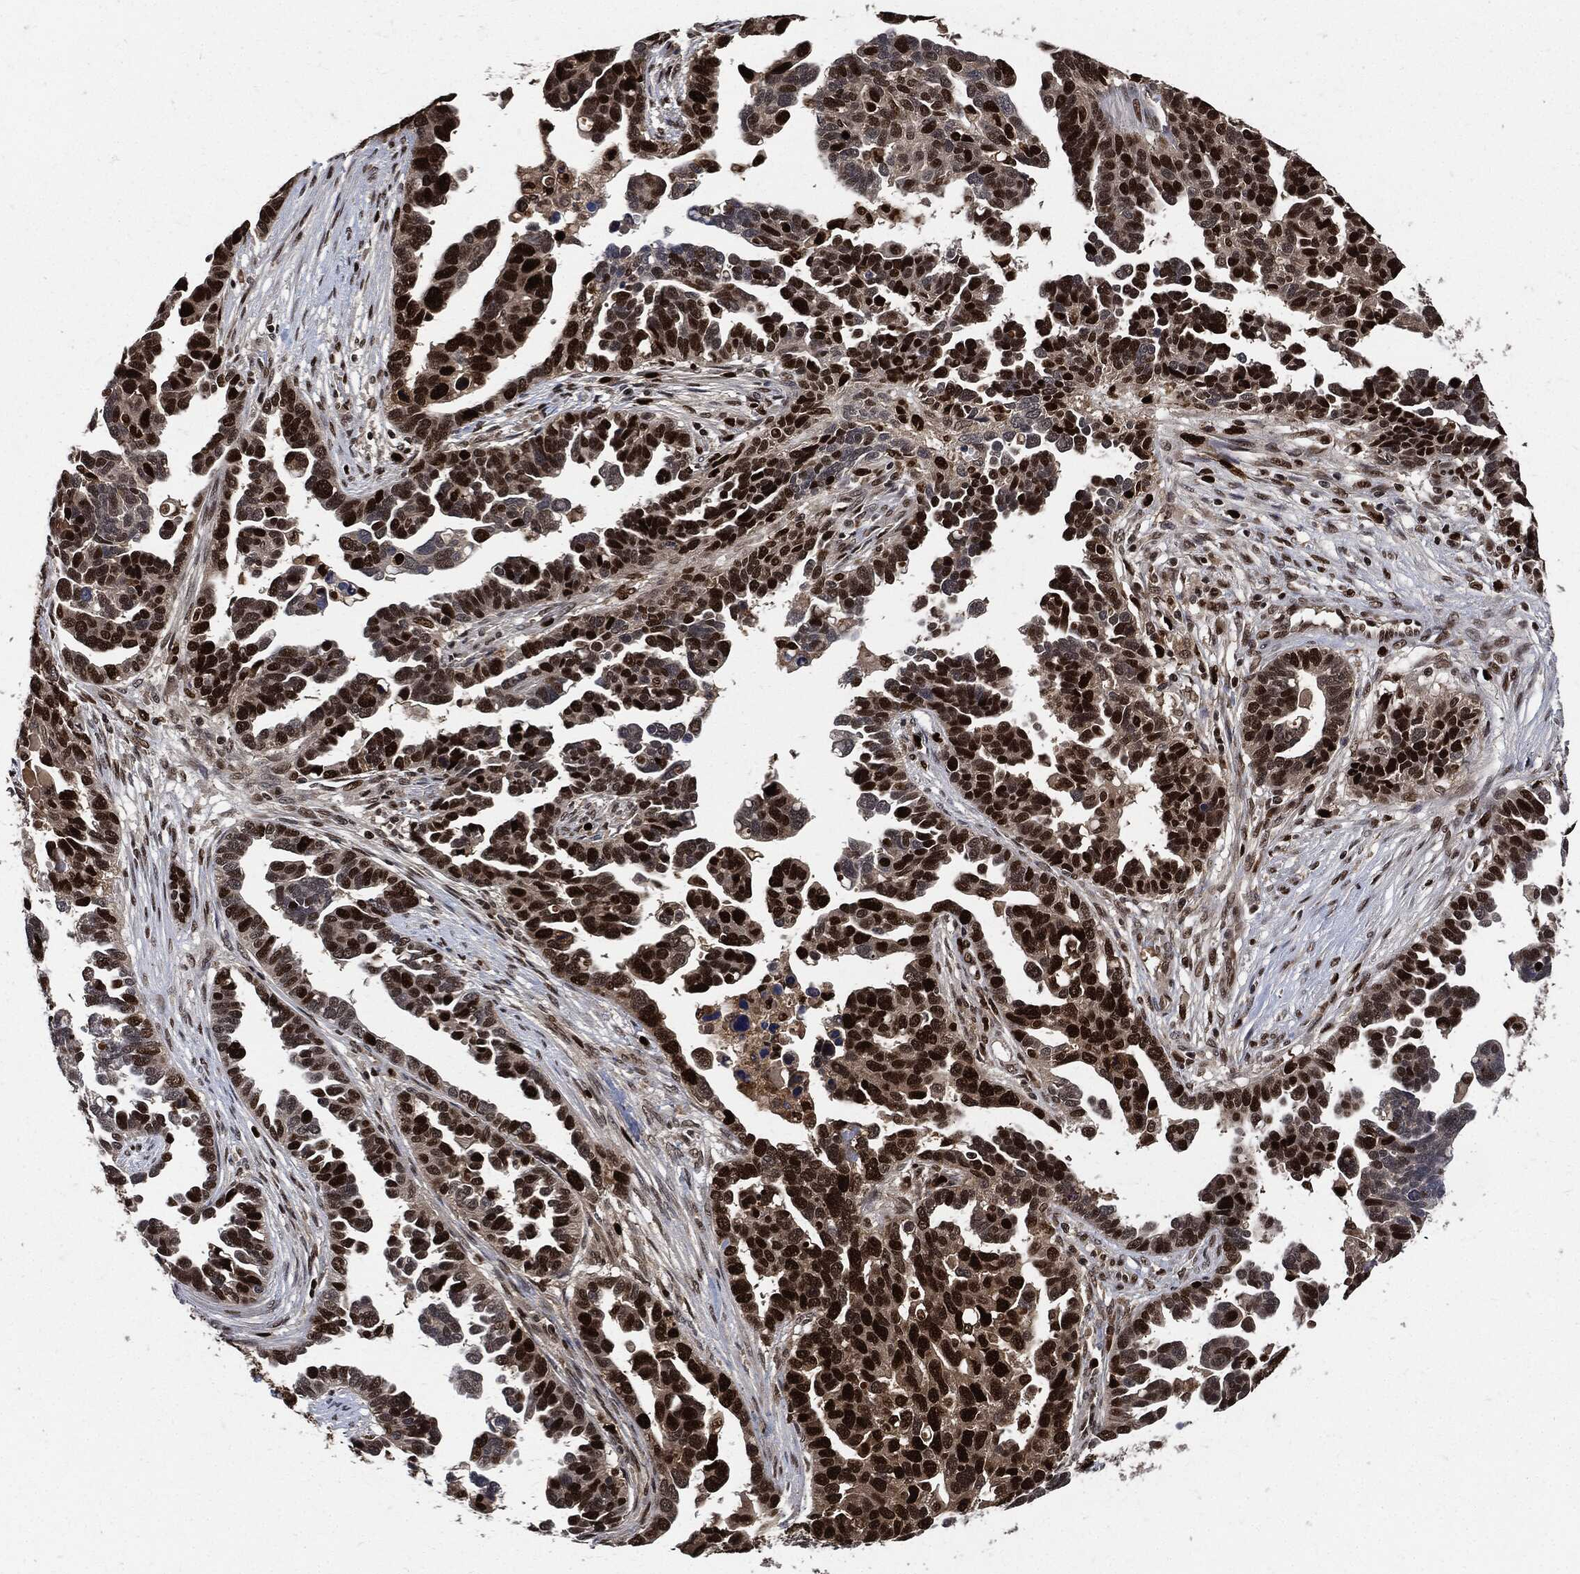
{"staining": {"intensity": "strong", "quantity": ">75%", "location": "nuclear"}, "tissue": "ovarian cancer", "cell_type": "Tumor cells", "image_type": "cancer", "snomed": [{"axis": "morphology", "description": "Cystadenocarcinoma, serous, NOS"}, {"axis": "topography", "description": "Ovary"}], "caption": "Immunohistochemistry (IHC) photomicrograph of neoplastic tissue: ovarian serous cystadenocarcinoma stained using immunohistochemistry (IHC) demonstrates high levels of strong protein expression localized specifically in the nuclear of tumor cells, appearing as a nuclear brown color.", "gene": "PCNA", "patient": {"sex": "female", "age": 54}}